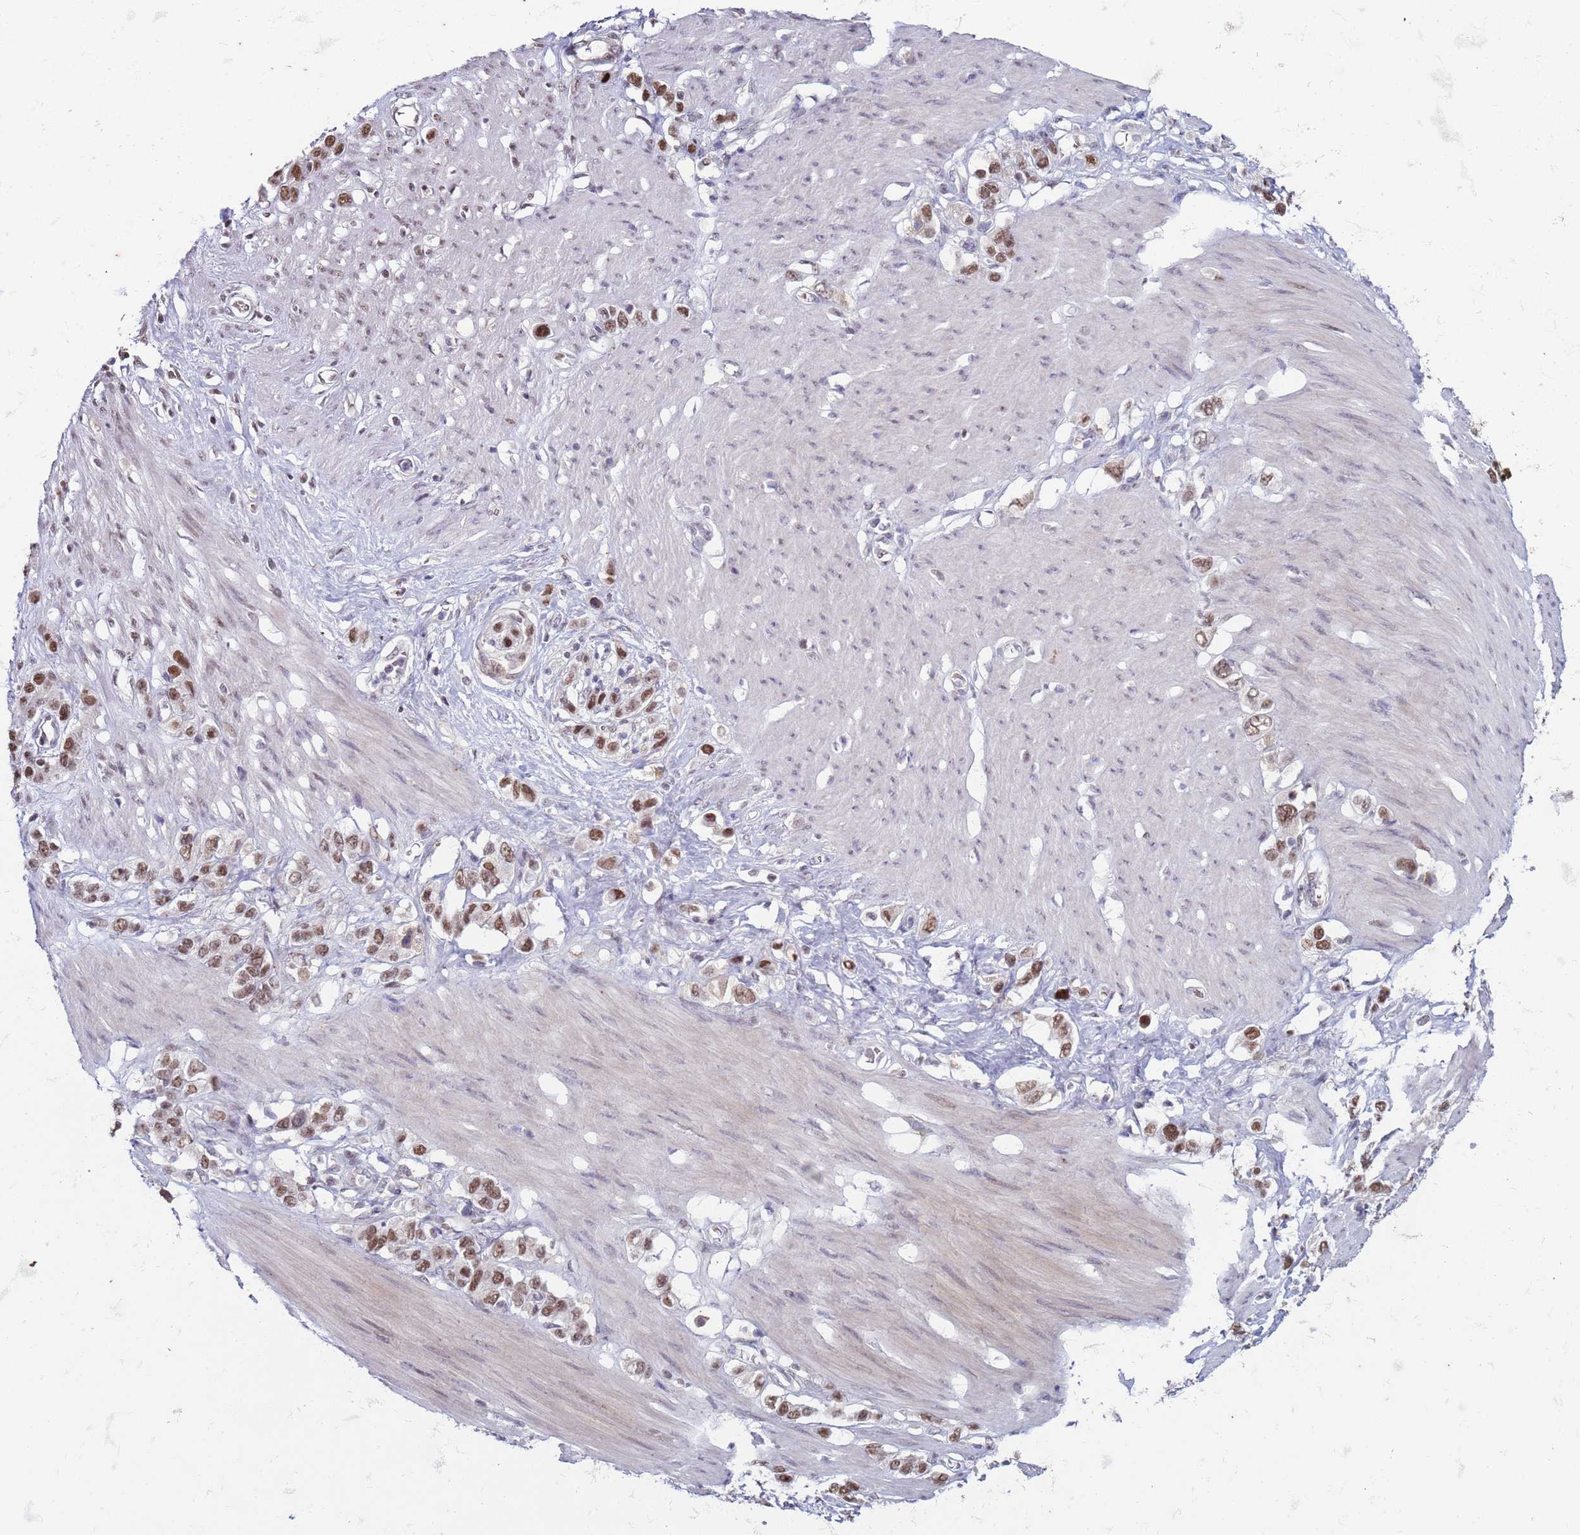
{"staining": {"intensity": "moderate", "quantity": ">75%", "location": "nuclear"}, "tissue": "stomach cancer", "cell_type": "Tumor cells", "image_type": "cancer", "snomed": [{"axis": "morphology", "description": "Adenocarcinoma, NOS"}, {"axis": "morphology", "description": "Adenocarcinoma, High grade"}, {"axis": "topography", "description": "Stomach, upper"}, {"axis": "topography", "description": "Stomach, lower"}], "caption": "Protein staining of stomach adenocarcinoma tissue reveals moderate nuclear expression in about >75% of tumor cells.", "gene": "TRMT6", "patient": {"sex": "female", "age": 65}}